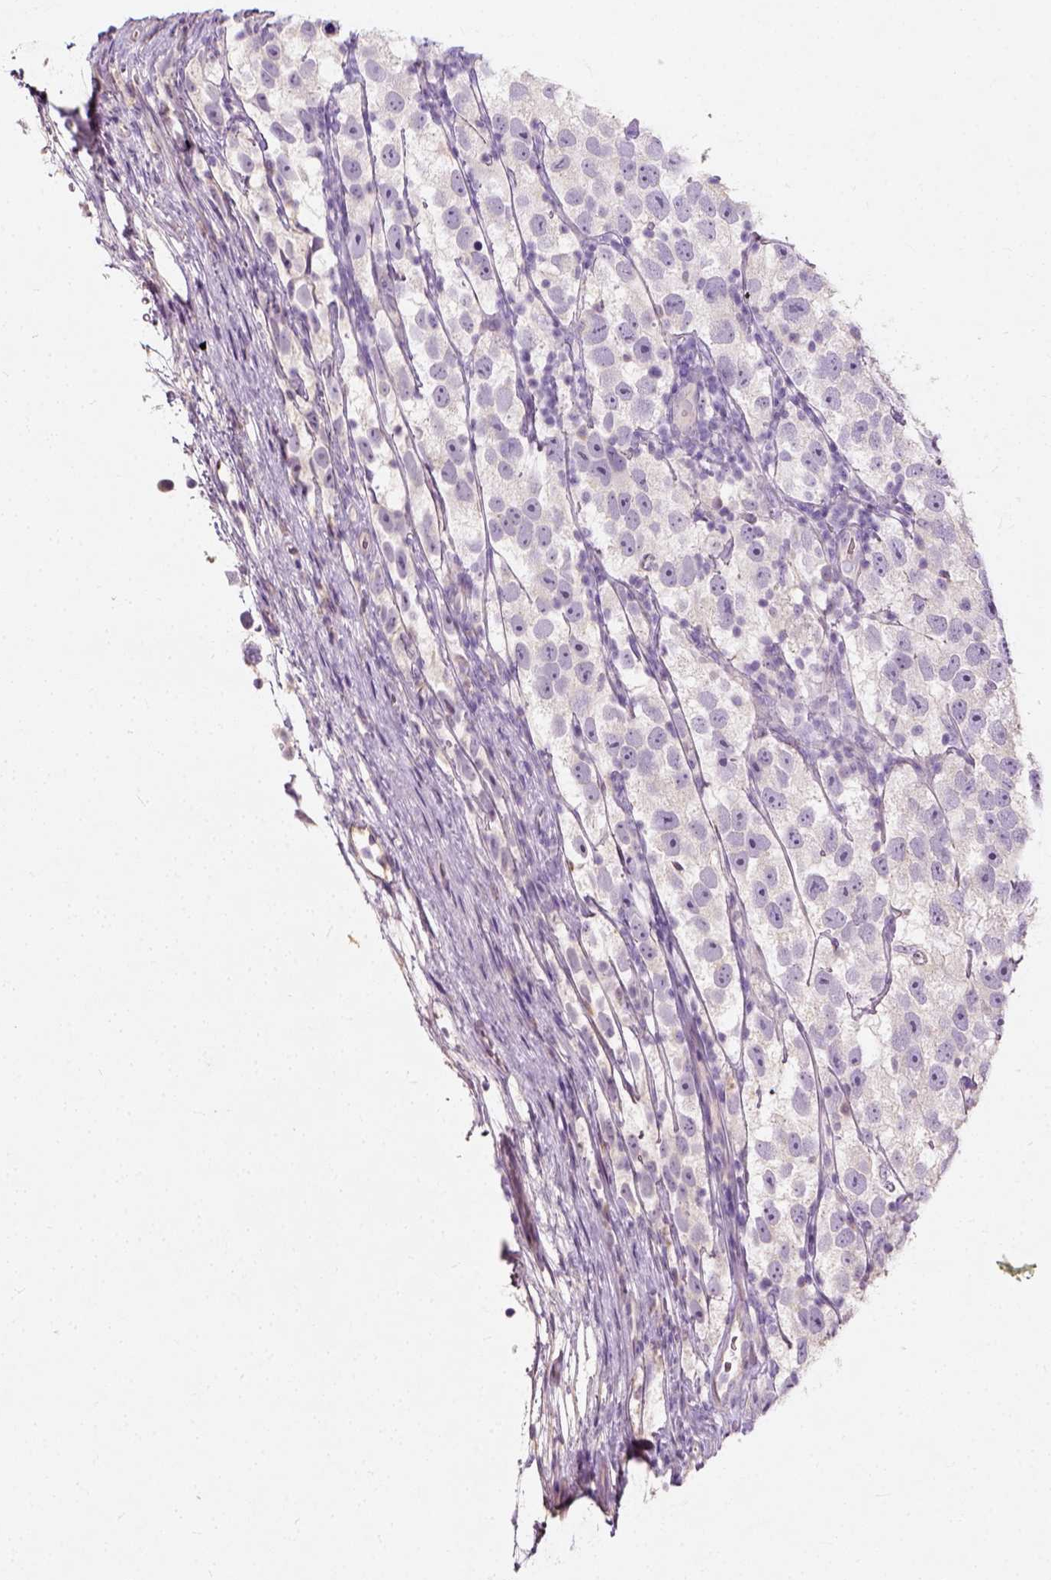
{"staining": {"intensity": "negative", "quantity": "none", "location": "none"}, "tissue": "testis cancer", "cell_type": "Tumor cells", "image_type": "cancer", "snomed": [{"axis": "morphology", "description": "Seminoma, NOS"}, {"axis": "topography", "description": "Testis"}], "caption": "Immunohistochemistry (IHC) image of neoplastic tissue: testis cancer (seminoma) stained with DAB displays no significant protein staining in tumor cells.", "gene": "DHCR24", "patient": {"sex": "male", "age": 26}}